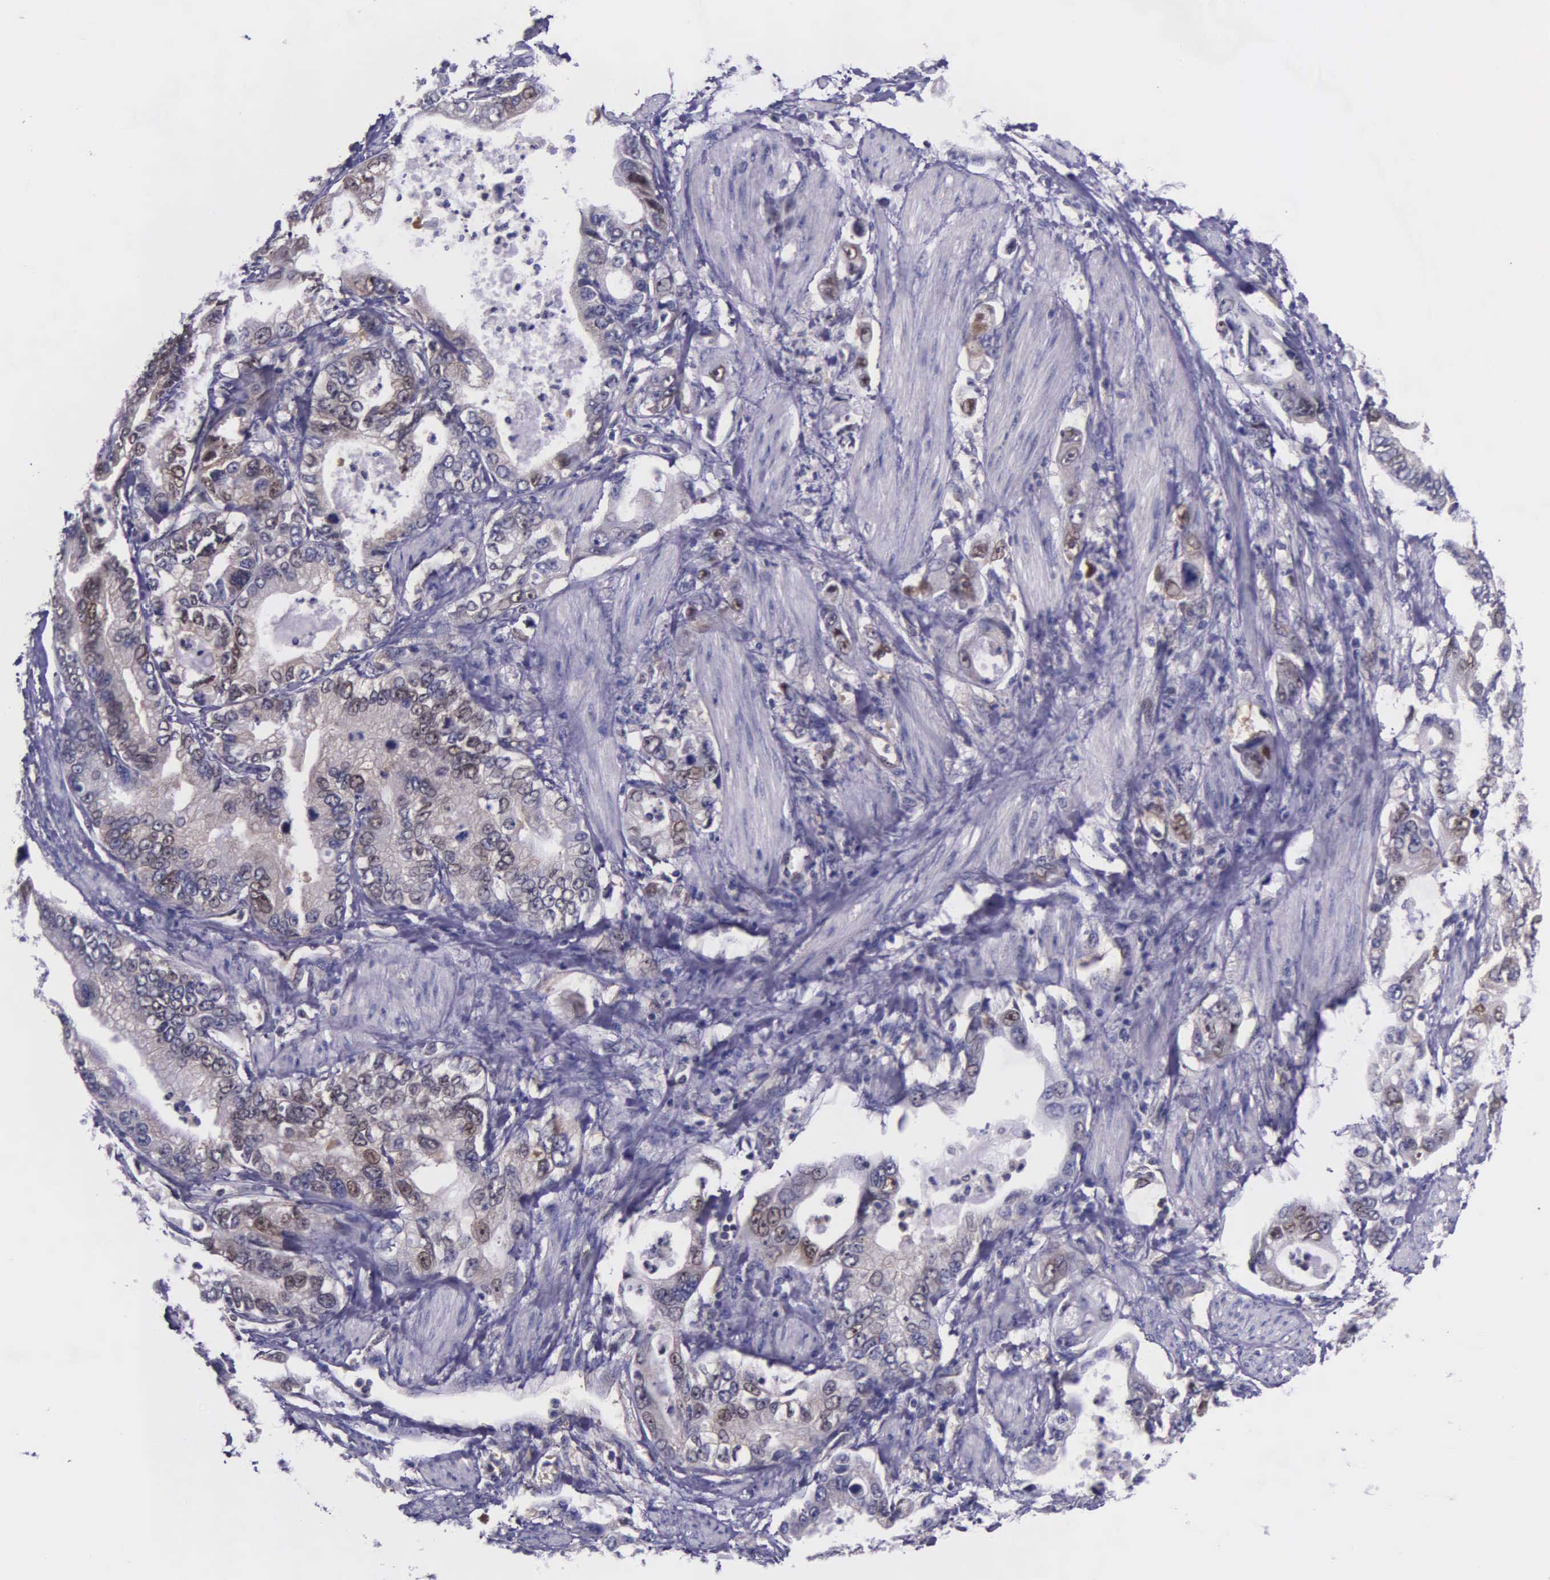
{"staining": {"intensity": "weak", "quantity": ">75%", "location": "cytoplasmic/membranous"}, "tissue": "stomach cancer", "cell_type": "Tumor cells", "image_type": "cancer", "snomed": [{"axis": "morphology", "description": "Adenocarcinoma, NOS"}, {"axis": "topography", "description": "Pancreas"}, {"axis": "topography", "description": "Stomach, upper"}], "caption": "Protein expression analysis of adenocarcinoma (stomach) reveals weak cytoplasmic/membranous staining in about >75% of tumor cells. (DAB (3,3'-diaminobenzidine) = brown stain, brightfield microscopy at high magnification).", "gene": "GMPR2", "patient": {"sex": "male", "age": 77}}